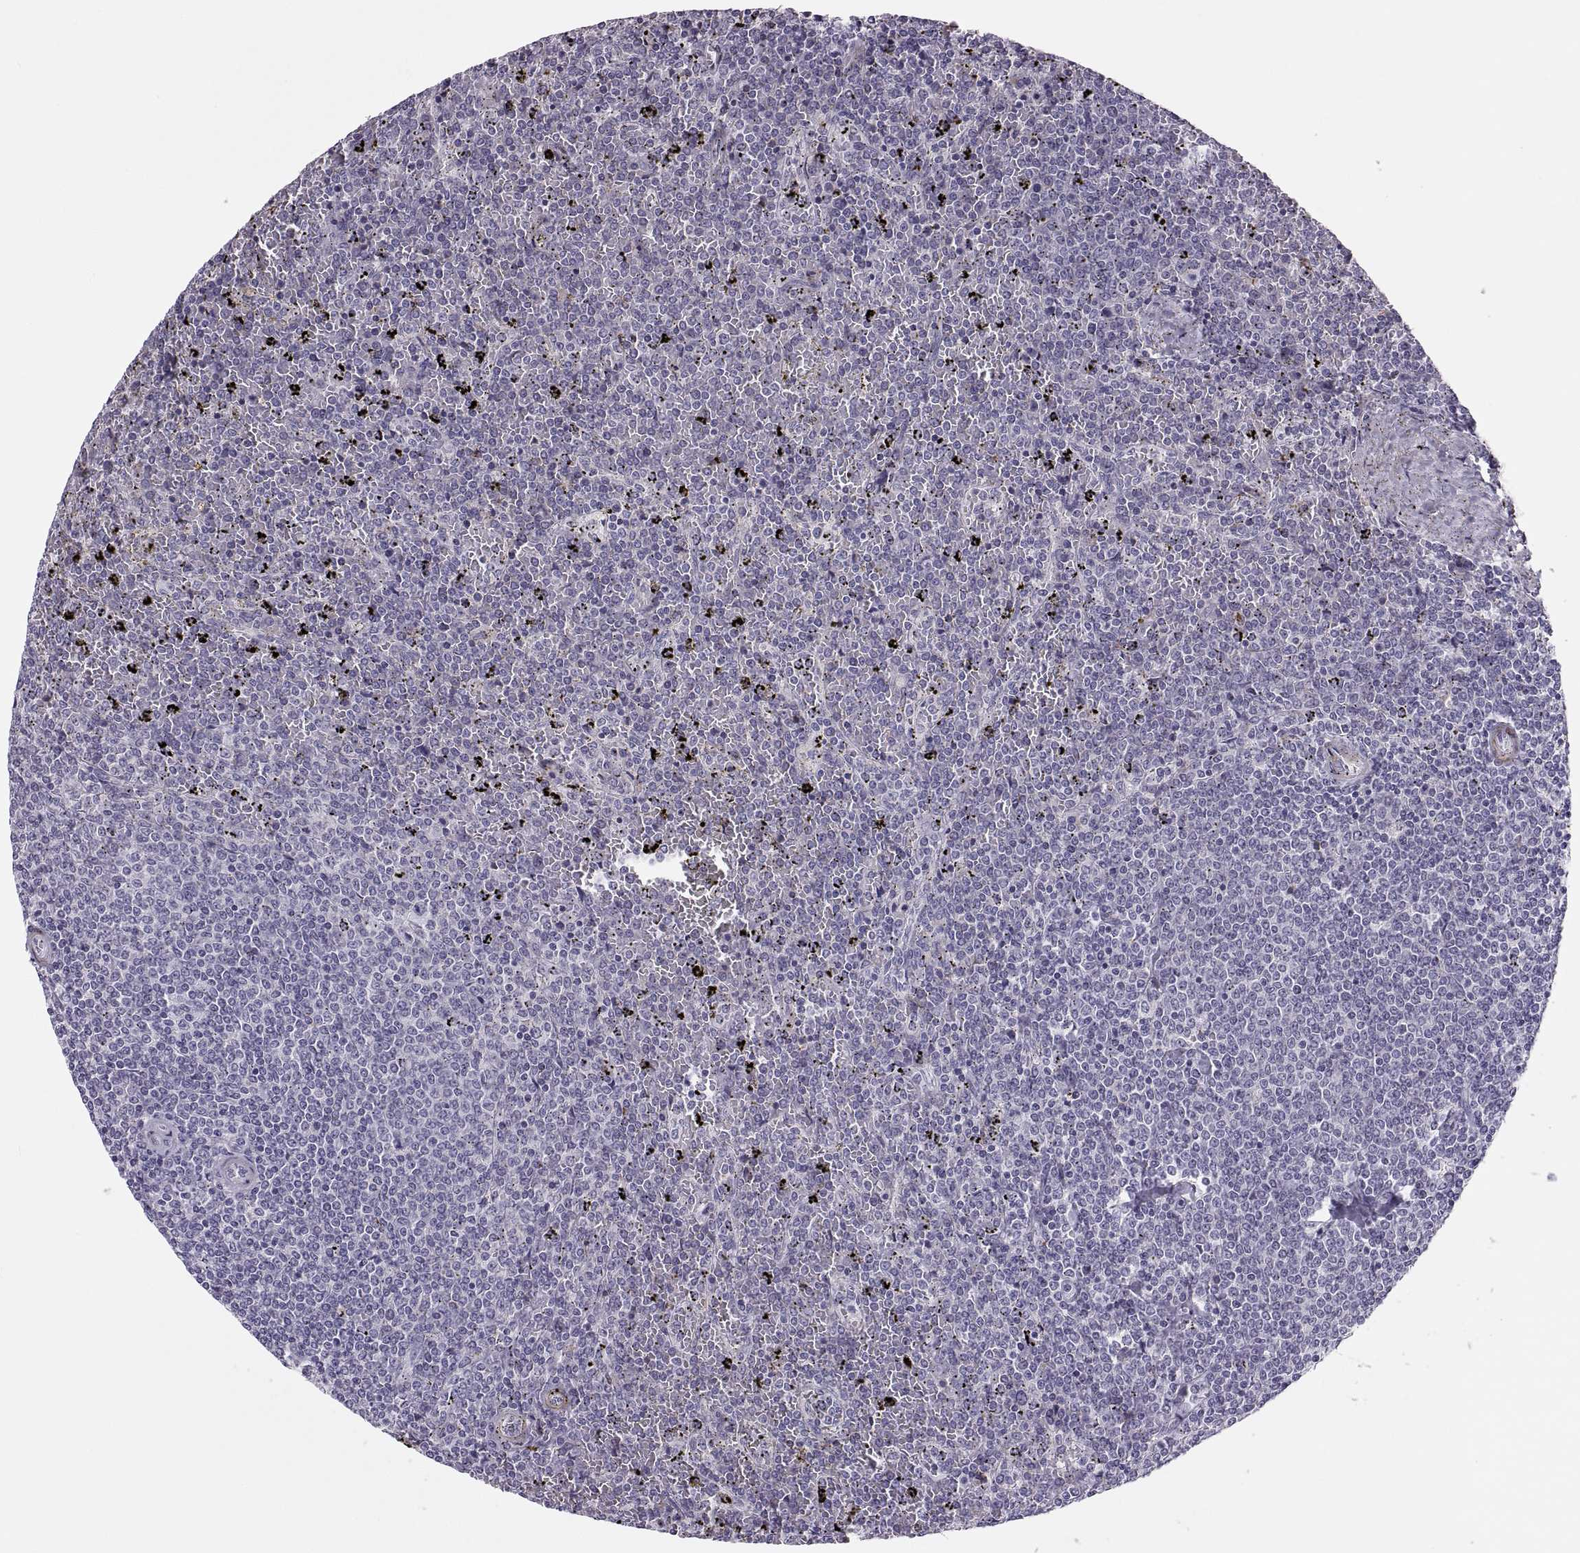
{"staining": {"intensity": "negative", "quantity": "none", "location": "none"}, "tissue": "lymphoma", "cell_type": "Tumor cells", "image_type": "cancer", "snomed": [{"axis": "morphology", "description": "Malignant lymphoma, non-Hodgkin's type, Low grade"}, {"axis": "topography", "description": "Spleen"}], "caption": "An immunohistochemistry micrograph of low-grade malignant lymphoma, non-Hodgkin's type is shown. There is no staining in tumor cells of low-grade malignant lymphoma, non-Hodgkin's type.", "gene": "CHCT1", "patient": {"sex": "female", "age": 77}}